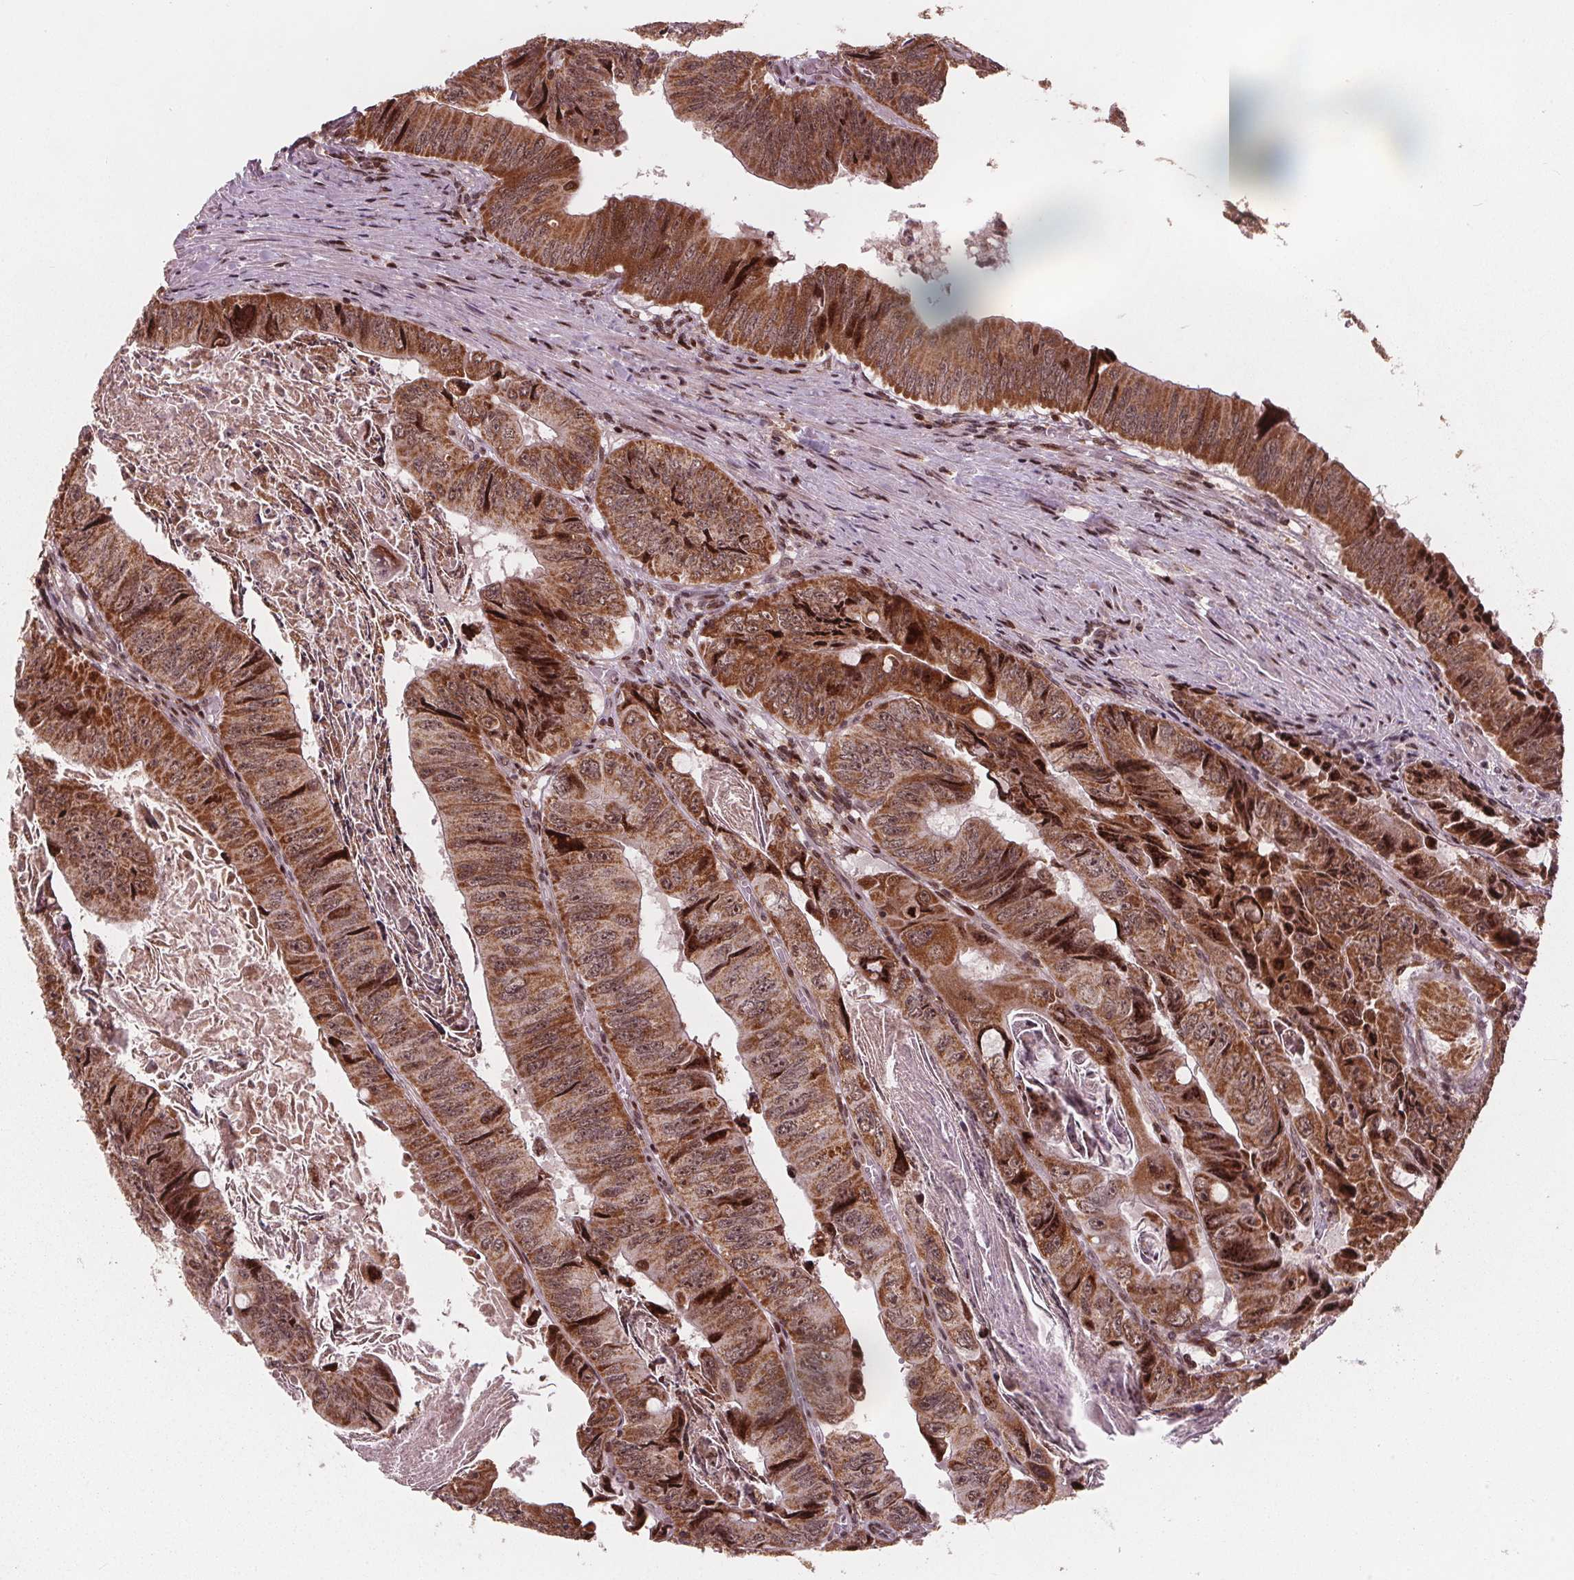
{"staining": {"intensity": "moderate", "quantity": ">75%", "location": "cytoplasmic/membranous,nuclear"}, "tissue": "colorectal cancer", "cell_type": "Tumor cells", "image_type": "cancer", "snomed": [{"axis": "morphology", "description": "Adenocarcinoma, NOS"}, {"axis": "topography", "description": "Colon"}], "caption": "Immunohistochemical staining of adenocarcinoma (colorectal) displays medium levels of moderate cytoplasmic/membranous and nuclear staining in about >75% of tumor cells.", "gene": "SNRNP35", "patient": {"sex": "female", "age": 84}}